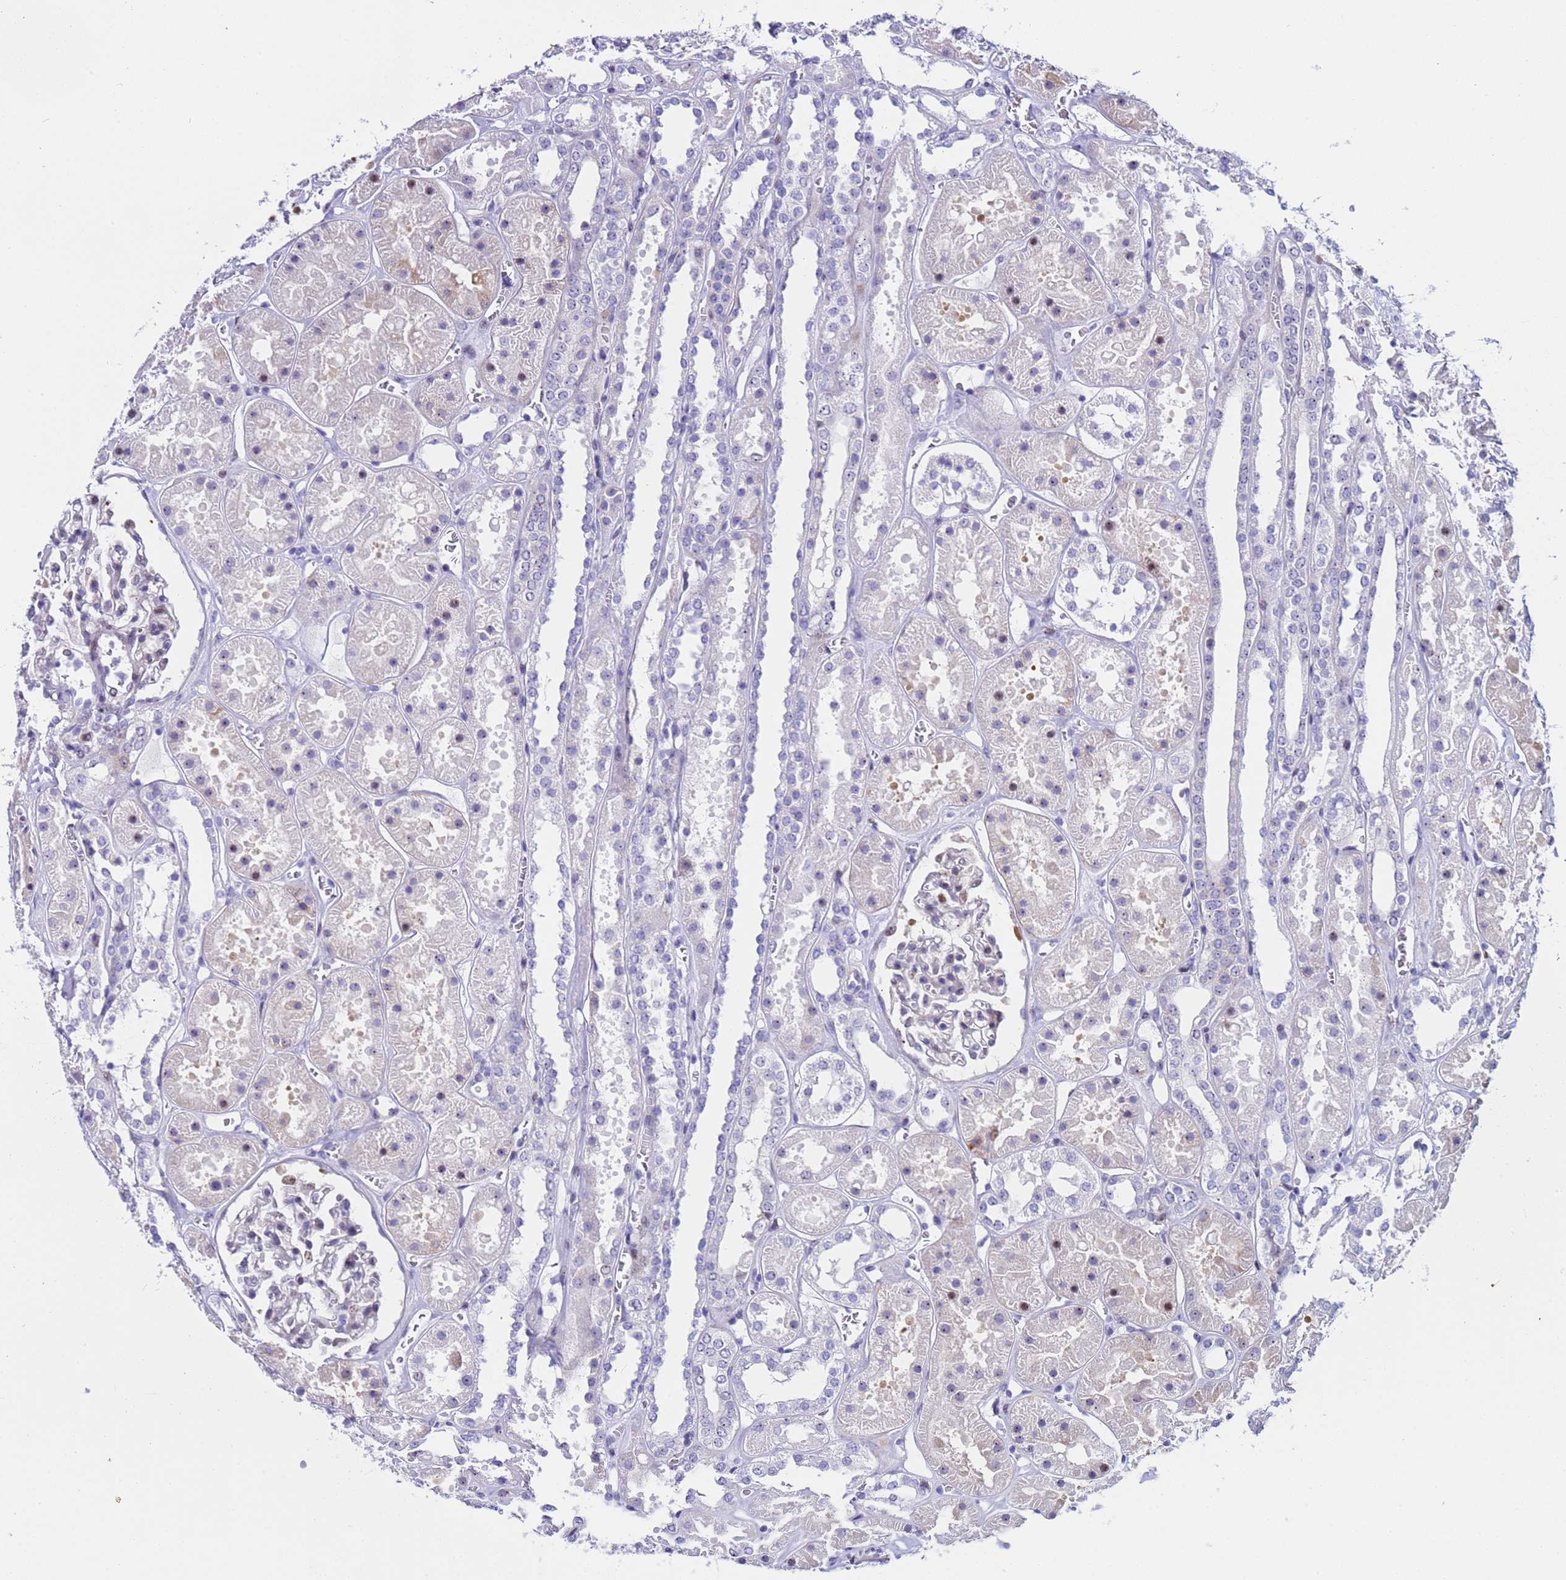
{"staining": {"intensity": "moderate", "quantity": "25%-75%", "location": "nuclear"}, "tissue": "kidney", "cell_type": "Cells in glomeruli", "image_type": "normal", "snomed": [{"axis": "morphology", "description": "Normal tissue, NOS"}, {"axis": "topography", "description": "Kidney"}], "caption": "This micrograph demonstrates normal kidney stained with IHC to label a protein in brown. The nuclear of cells in glomeruli show moderate positivity for the protein. Nuclei are counter-stained blue.", "gene": "POP5", "patient": {"sex": "female", "age": 41}}